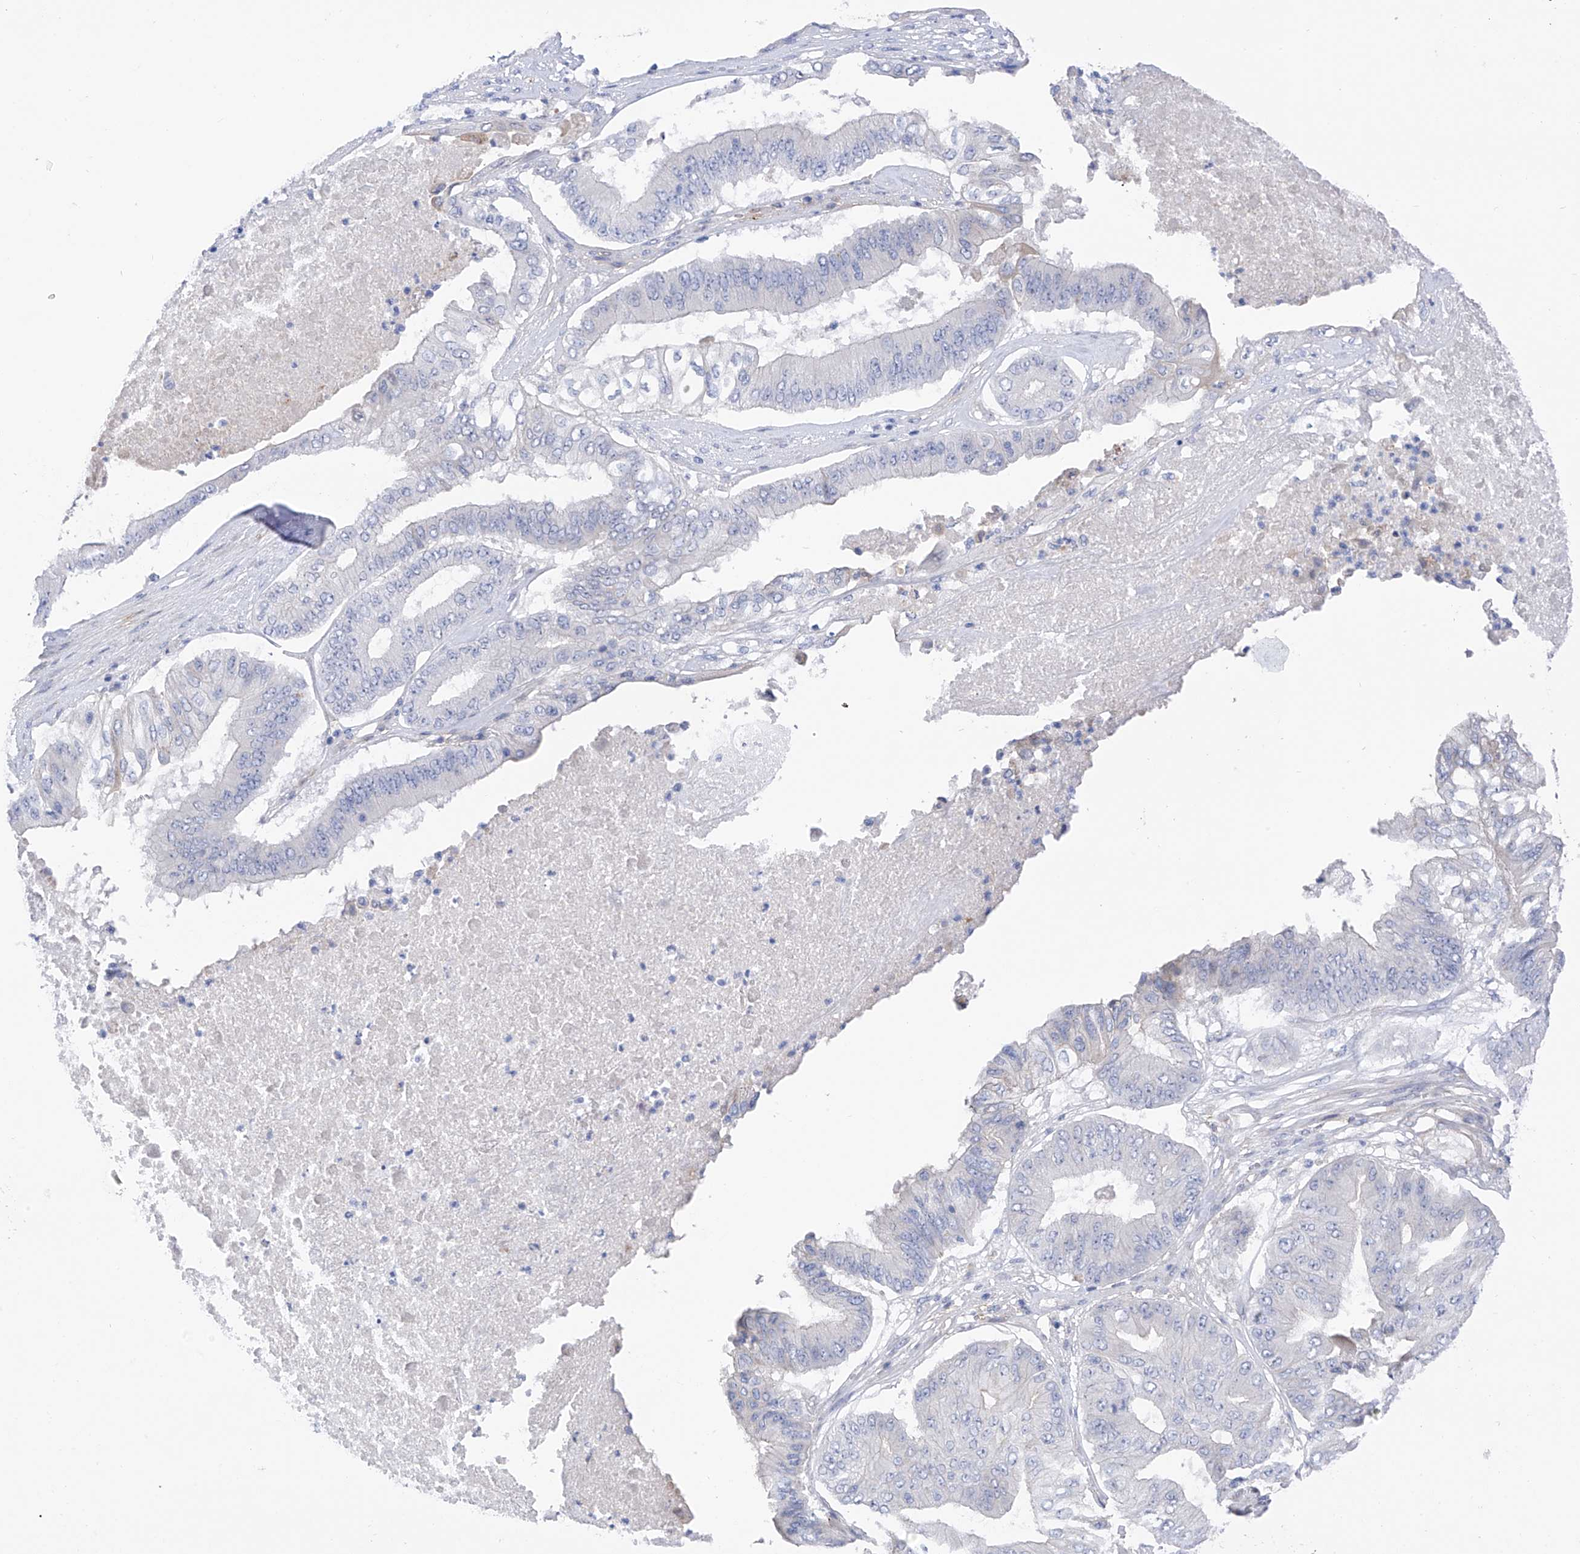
{"staining": {"intensity": "negative", "quantity": "none", "location": "none"}, "tissue": "pancreatic cancer", "cell_type": "Tumor cells", "image_type": "cancer", "snomed": [{"axis": "morphology", "description": "Adenocarcinoma, NOS"}, {"axis": "topography", "description": "Pancreas"}], "caption": "The micrograph displays no staining of tumor cells in pancreatic cancer.", "gene": "ITGA9", "patient": {"sex": "female", "age": 77}}